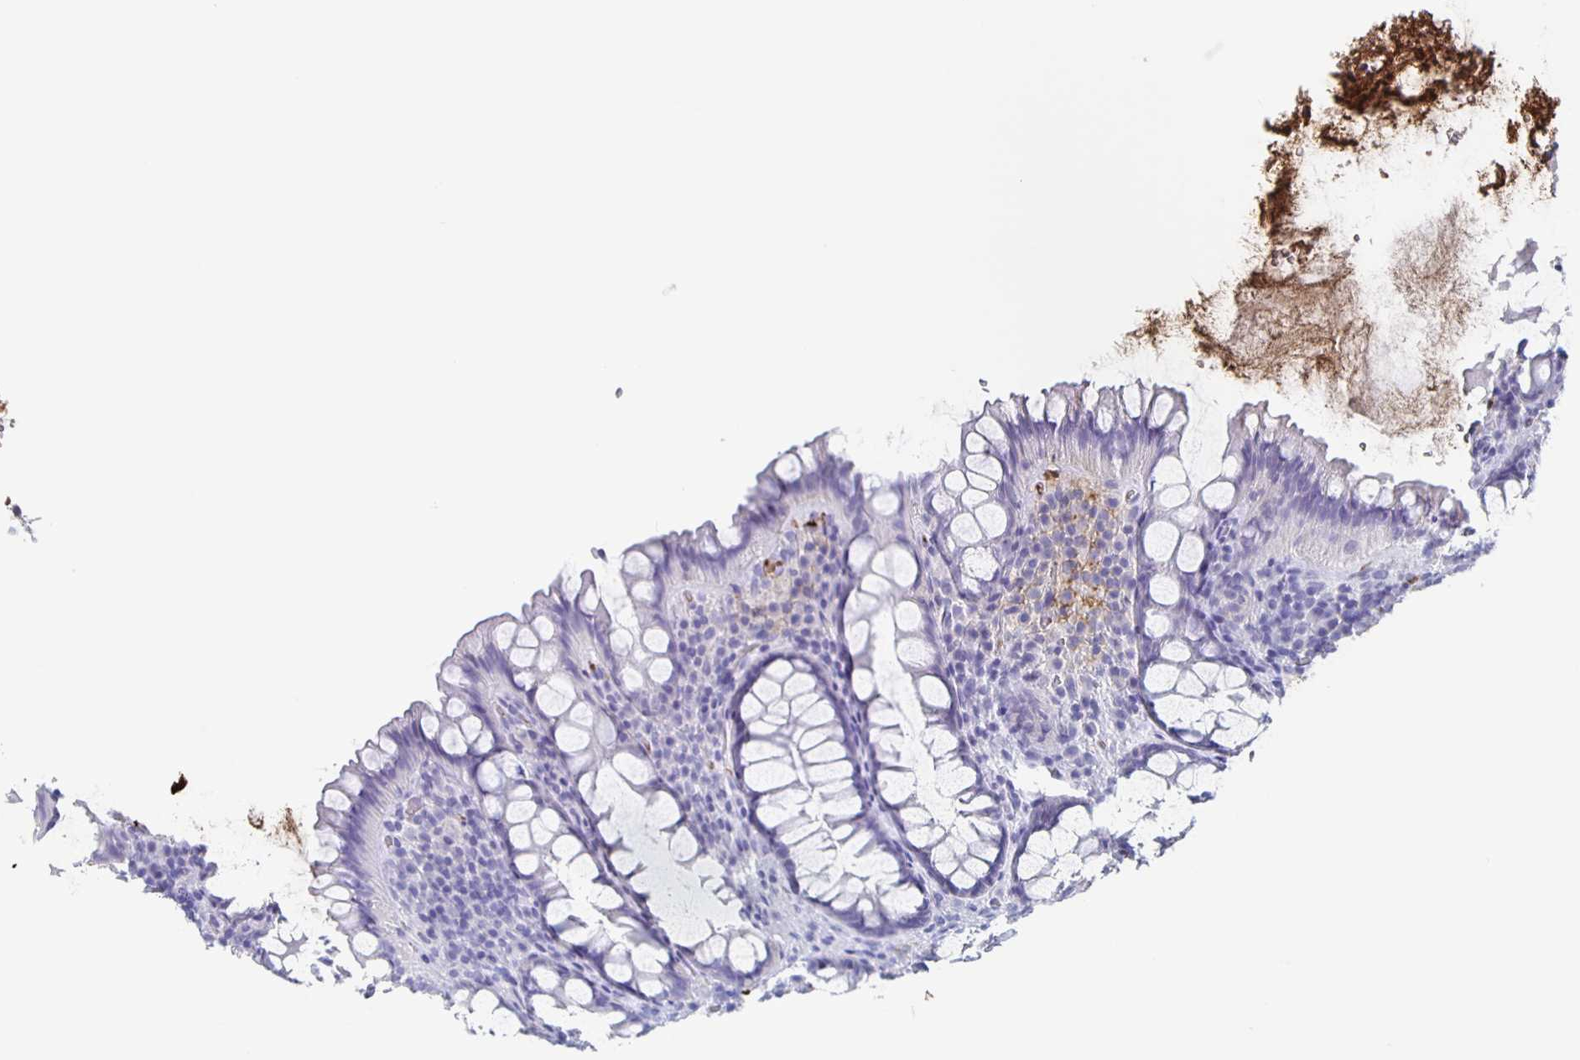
{"staining": {"intensity": "negative", "quantity": "none", "location": "none"}, "tissue": "rectum", "cell_type": "Glandular cells", "image_type": "normal", "snomed": [{"axis": "morphology", "description": "Normal tissue, NOS"}, {"axis": "topography", "description": "Rectum"}, {"axis": "topography", "description": "Peripheral nerve tissue"}], "caption": "This is an IHC micrograph of unremarkable rectum. There is no expression in glandular cells.", "gene": "FGA", "patient": {"sex": "female", "age": 69}}